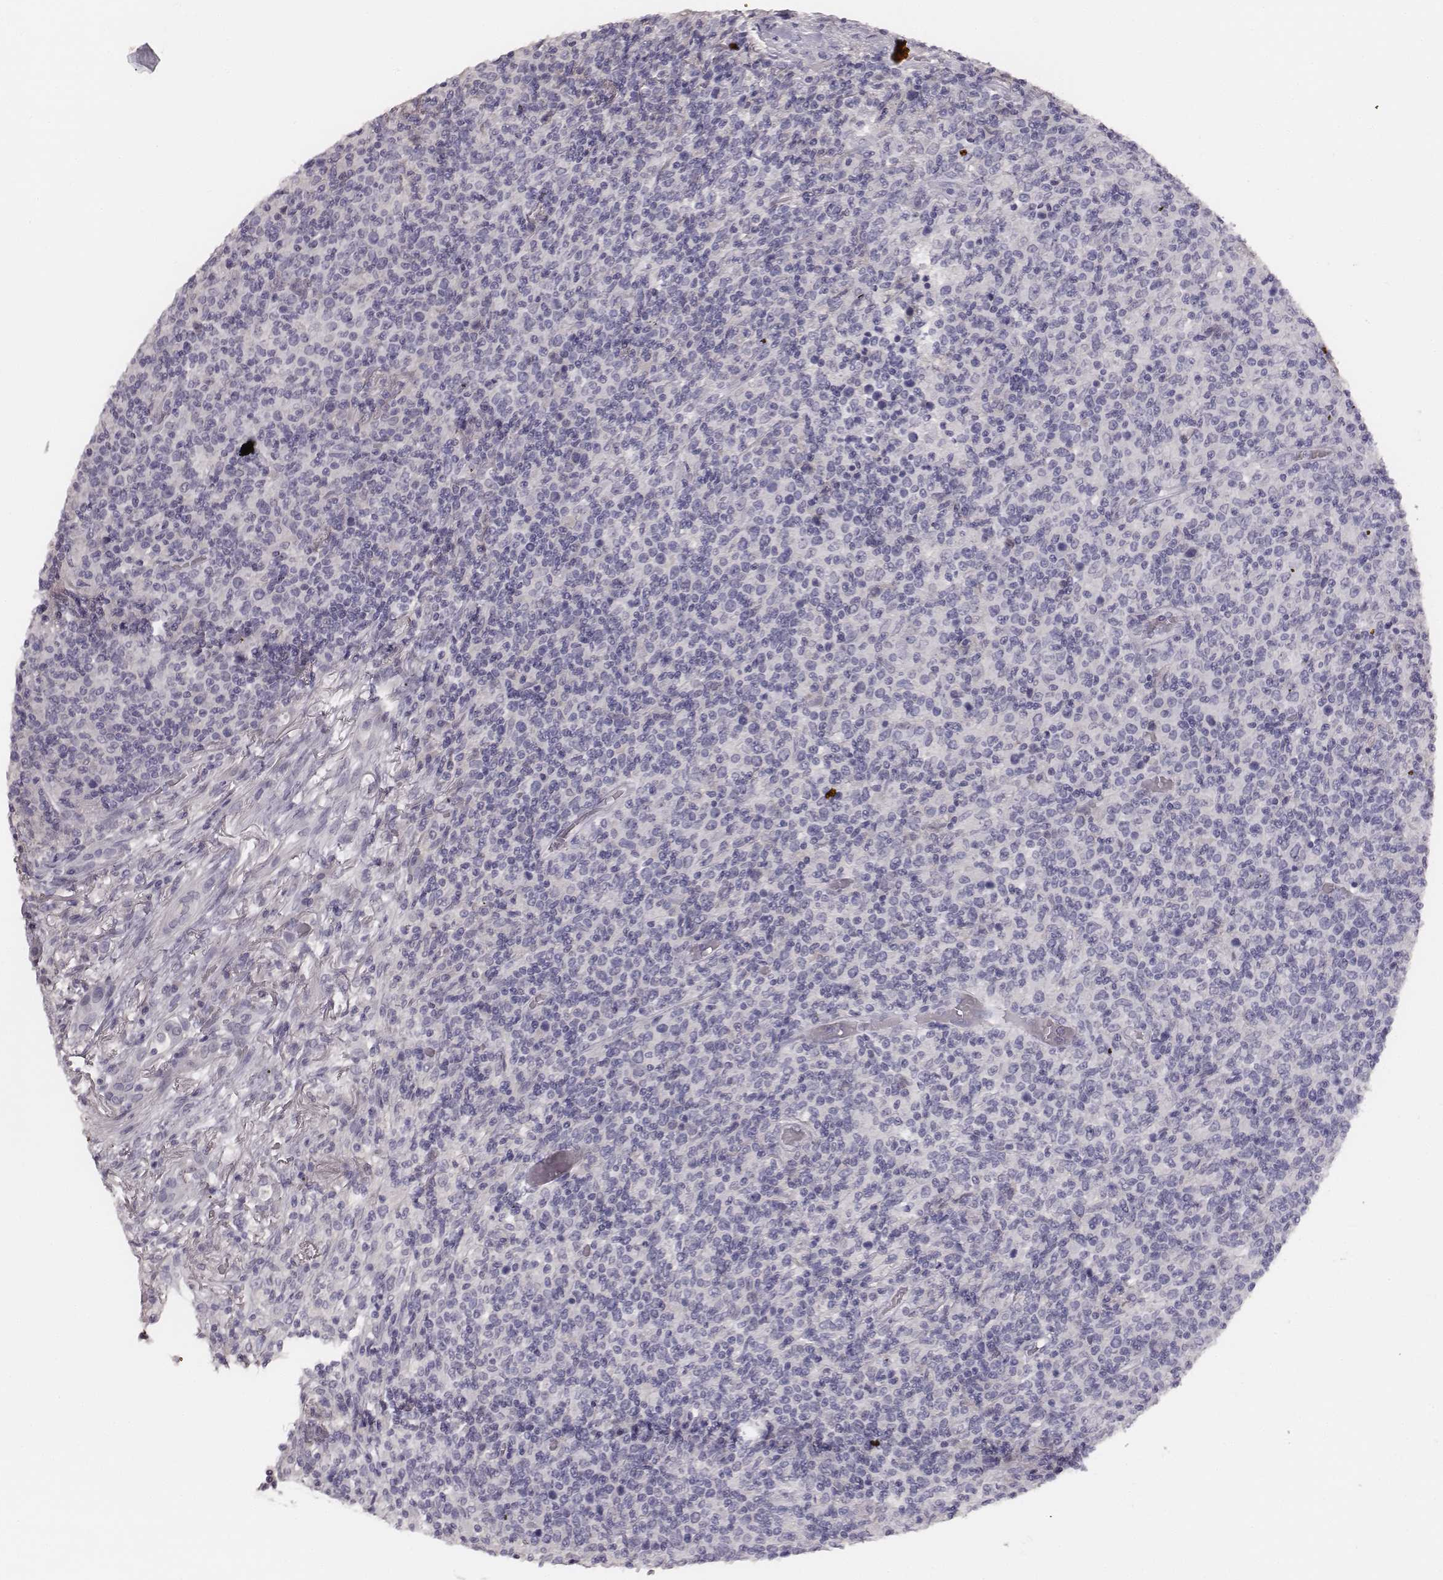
{"staining": {"intensity": "negative", "quantity": "none", "location": "none"}, "tissue": "lymphoma", "cell_type": "Tumor cells", "image_type": "cancer", "snomed": [{"axis": "morphology", "description": "Malignant lymphoma, non-Hodgkin's type, High grade"}, {"axis": "topography", "description": "Lung"}], "caption": "Human lymphoma stained for a protein using immunohistochemistry (IHC) shows no positivity in tumor cells.", "gene": "MYH6", "patient": {"sex": "male", "age": 79}}